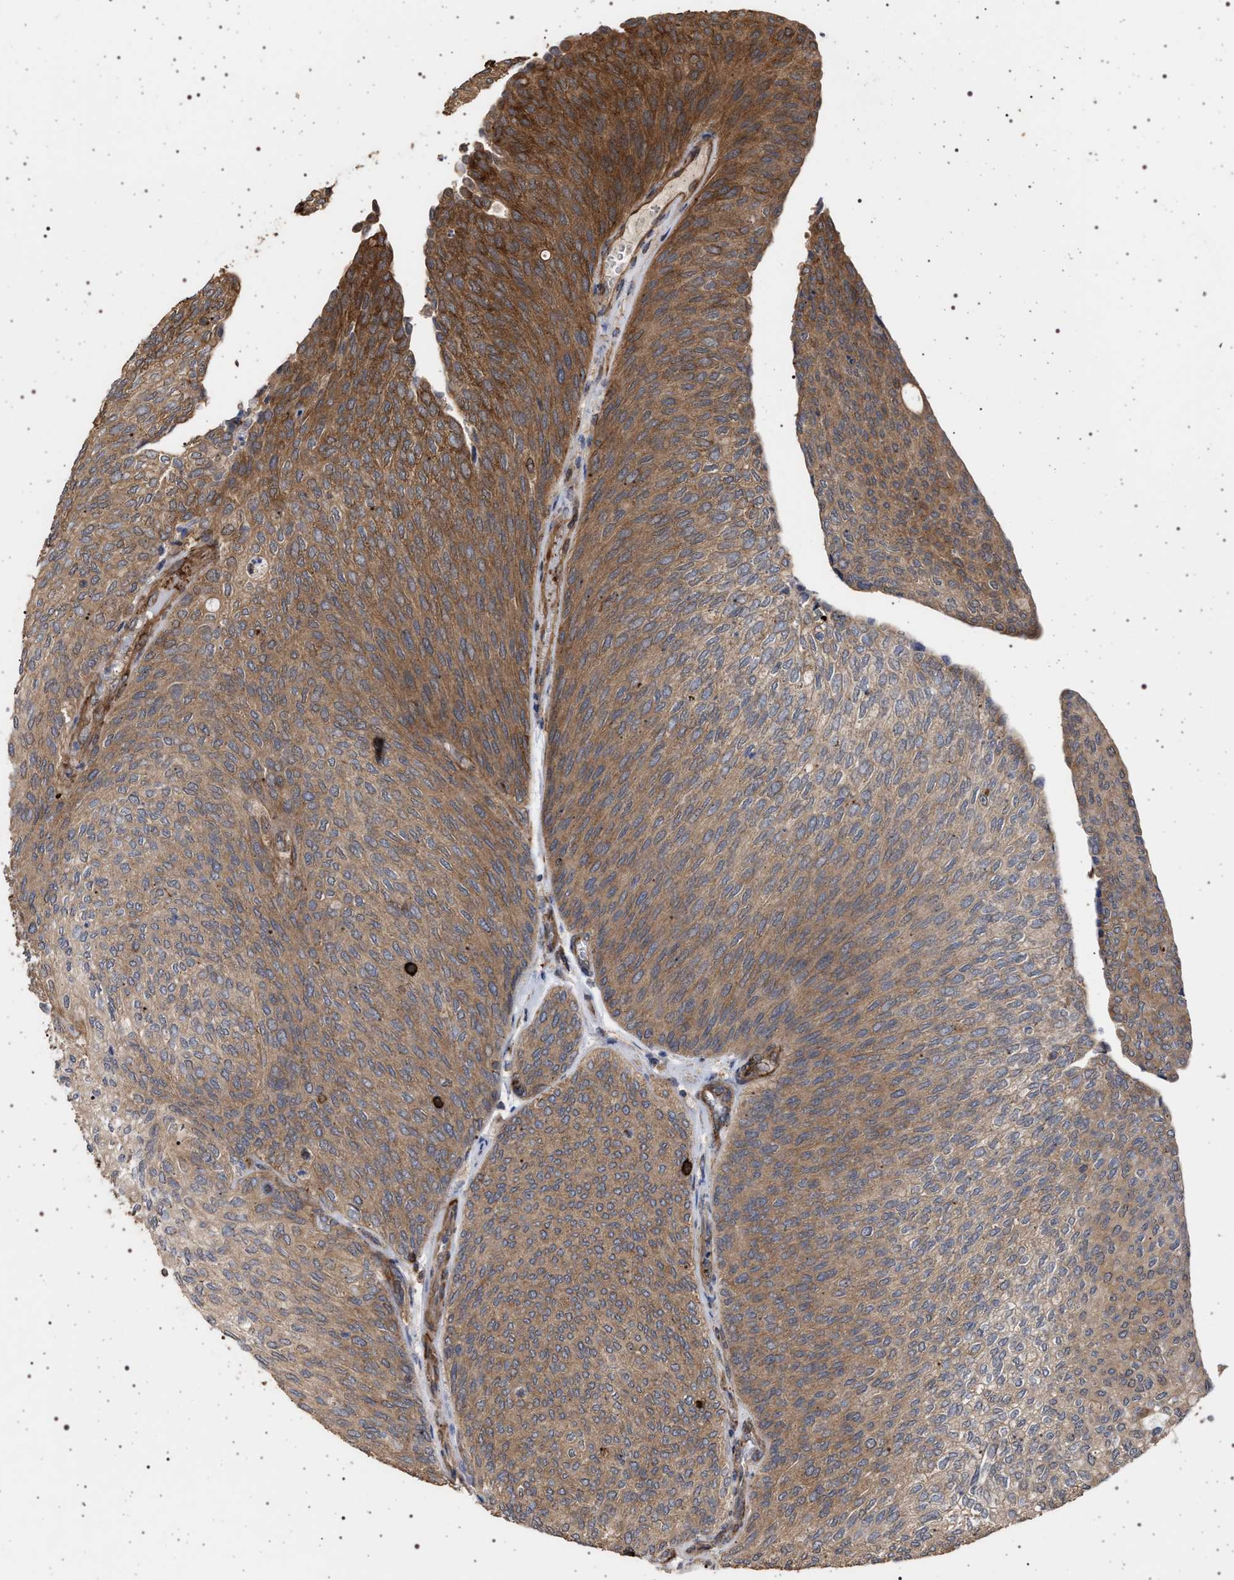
{"staining": {"intensity": "moderate", "quantity": ">75%", "location": "cytoplasmic/membranous"}, "tissue": "urothelial cancer", "cell_type": "Tumor cells", "image_type": "cancer", "snomed": [{"axis": "morphology", "description": "Urothelial carcinoma, Low grade"}, {"axis": "topography", "description": "Urinary bladder"}], "caption": "Urothelial carcinoma (low-grade) tissue reveals moderate cytoplasmic/membranous expression in approximately >75% of tumor cells", "gene": "IFT20", "patient": {"sex": "female", "age": 79}}